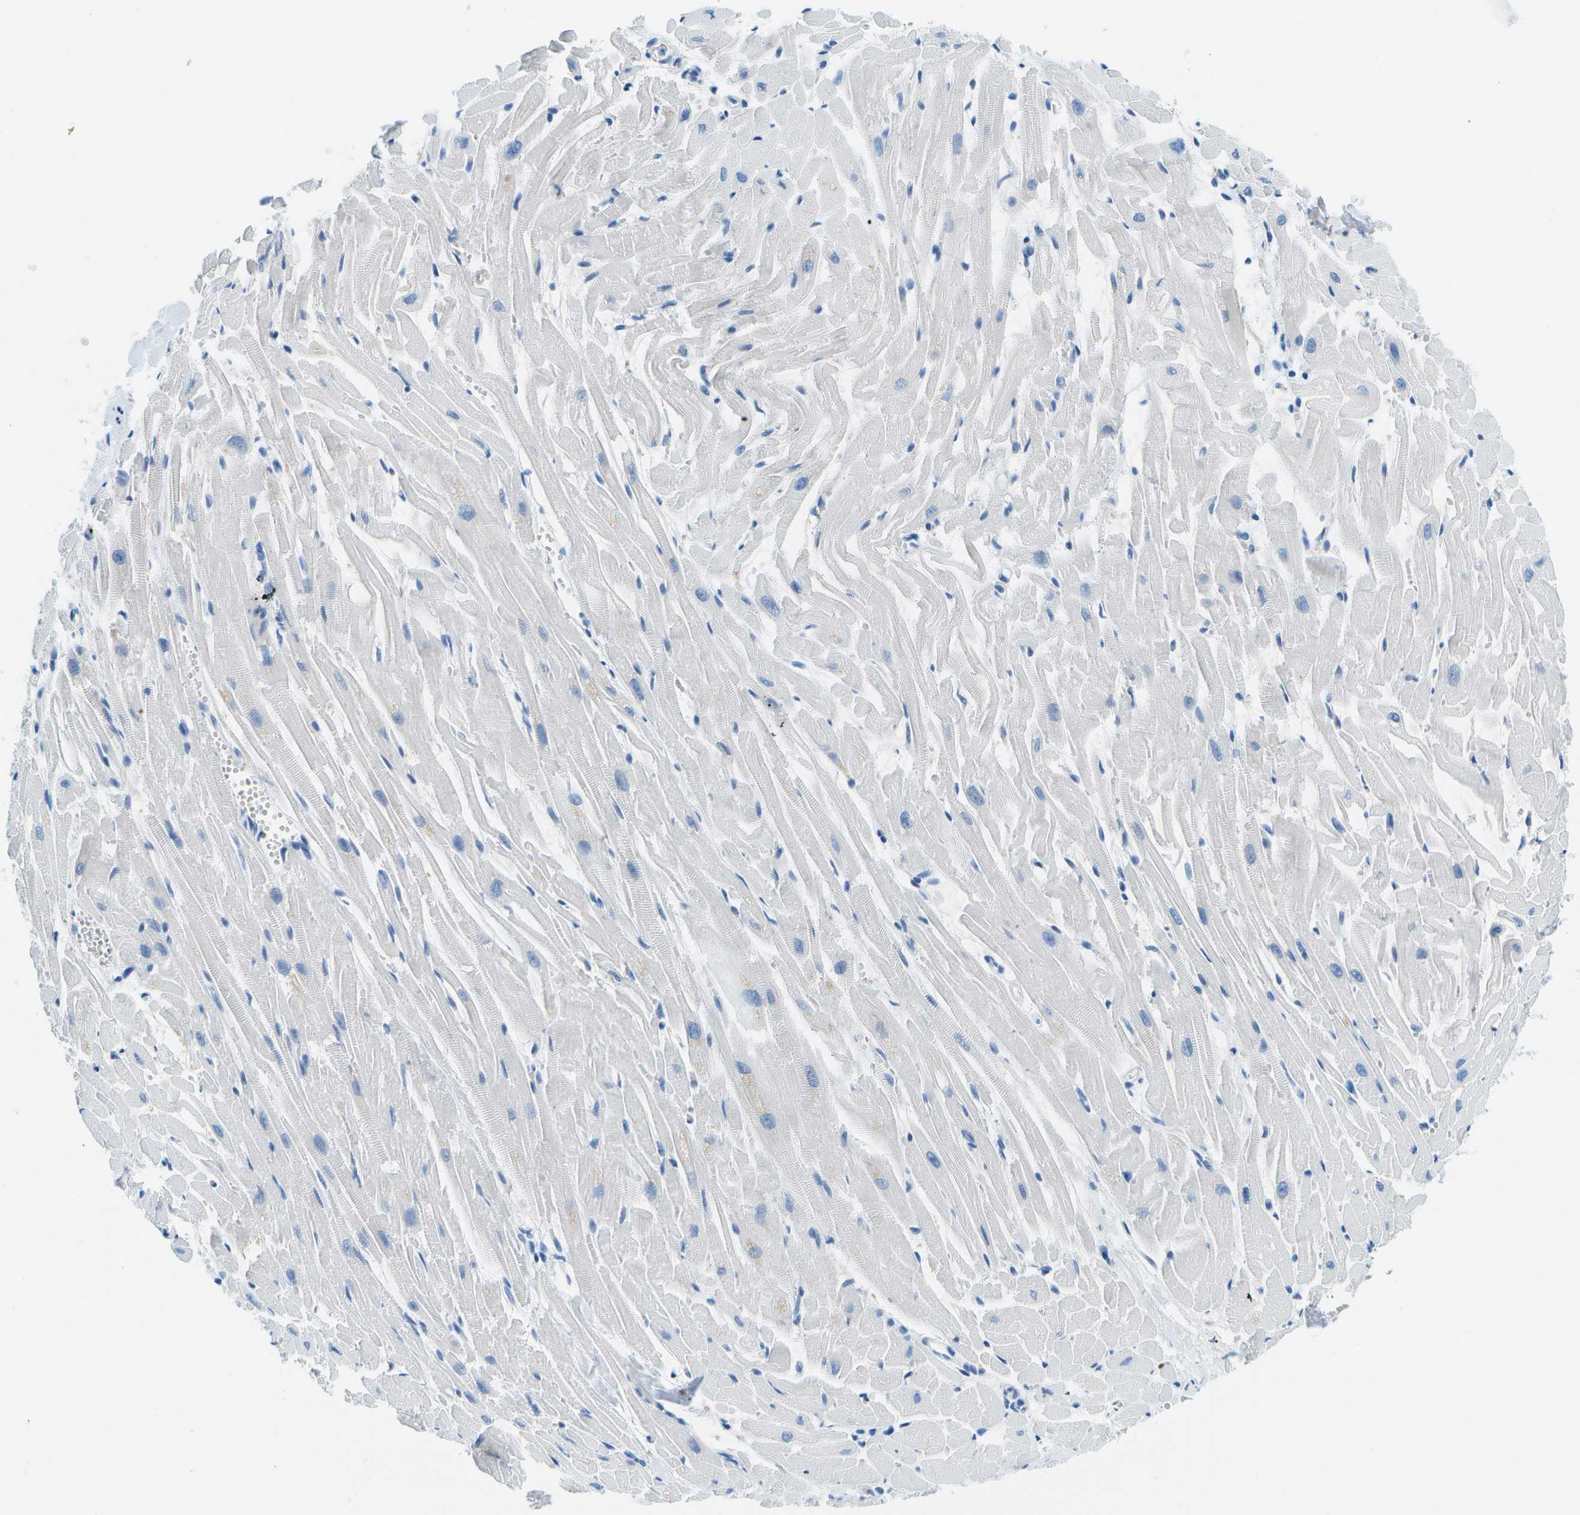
{"staining": {"intensity": "weak", "quantity": "<25%", "location": "cytoplasmic/membranous"}, "tissue": "heart muscle", "cell_type": "Cardiomyocytes", "image_type": "normal", "snomed": [{"axis": "morphology", "description": "Normal tissue, NOS"}, {"axis": "topography", "description": "Heart"}], "caption": "This is an immunohistochemistry (IHC) image of benign heart muscle. There is no staining in cardiomyocytes.", "gene": "CDHR2", "patient": {"sex": "female", "age": 19}}